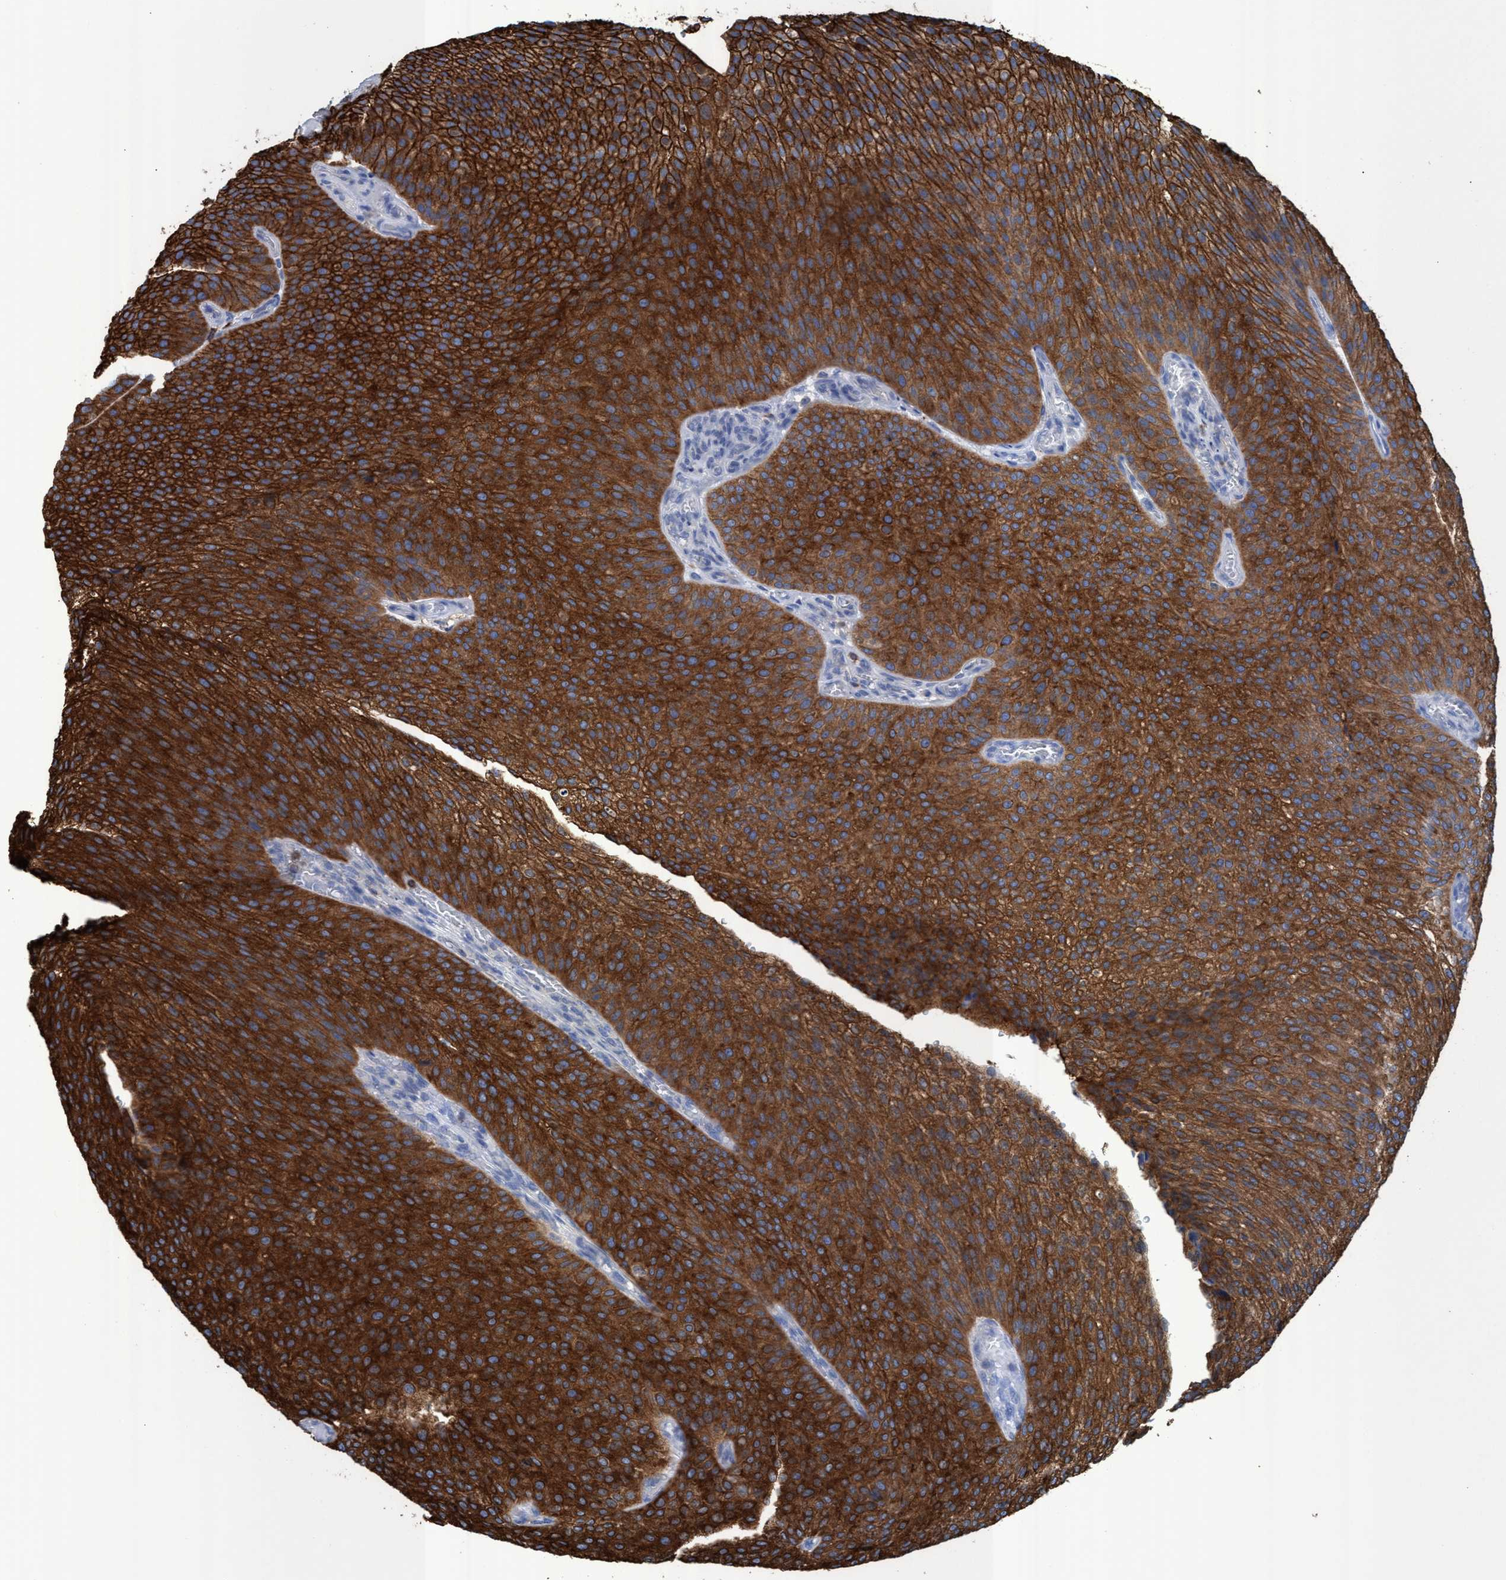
{"staining": {"intensity": "strong", "quantity": ">75%", "location": "cytoplasmic/membranous"}, "tissue": "urothelial cancer", "cell_type": "Tumor cells", "image_type": "cancer", "snomed": [{"axis": "morphology", "description": "Urothelial carcinoma, Low grade"}, {"axis": "topography", "description": "Smooth muscle"}, {"axis": "topography", "description": "Urinary bladder"}], "caption": "An IHC histopathology image of tumor tissue is shown. Protein staining in brown labels strong cytoplasmic/membranous positivity in low-grade urothelial carcinoma within tumor cells.", "gene": "EZR", "patient": {"sex": "male", "age": 60}}